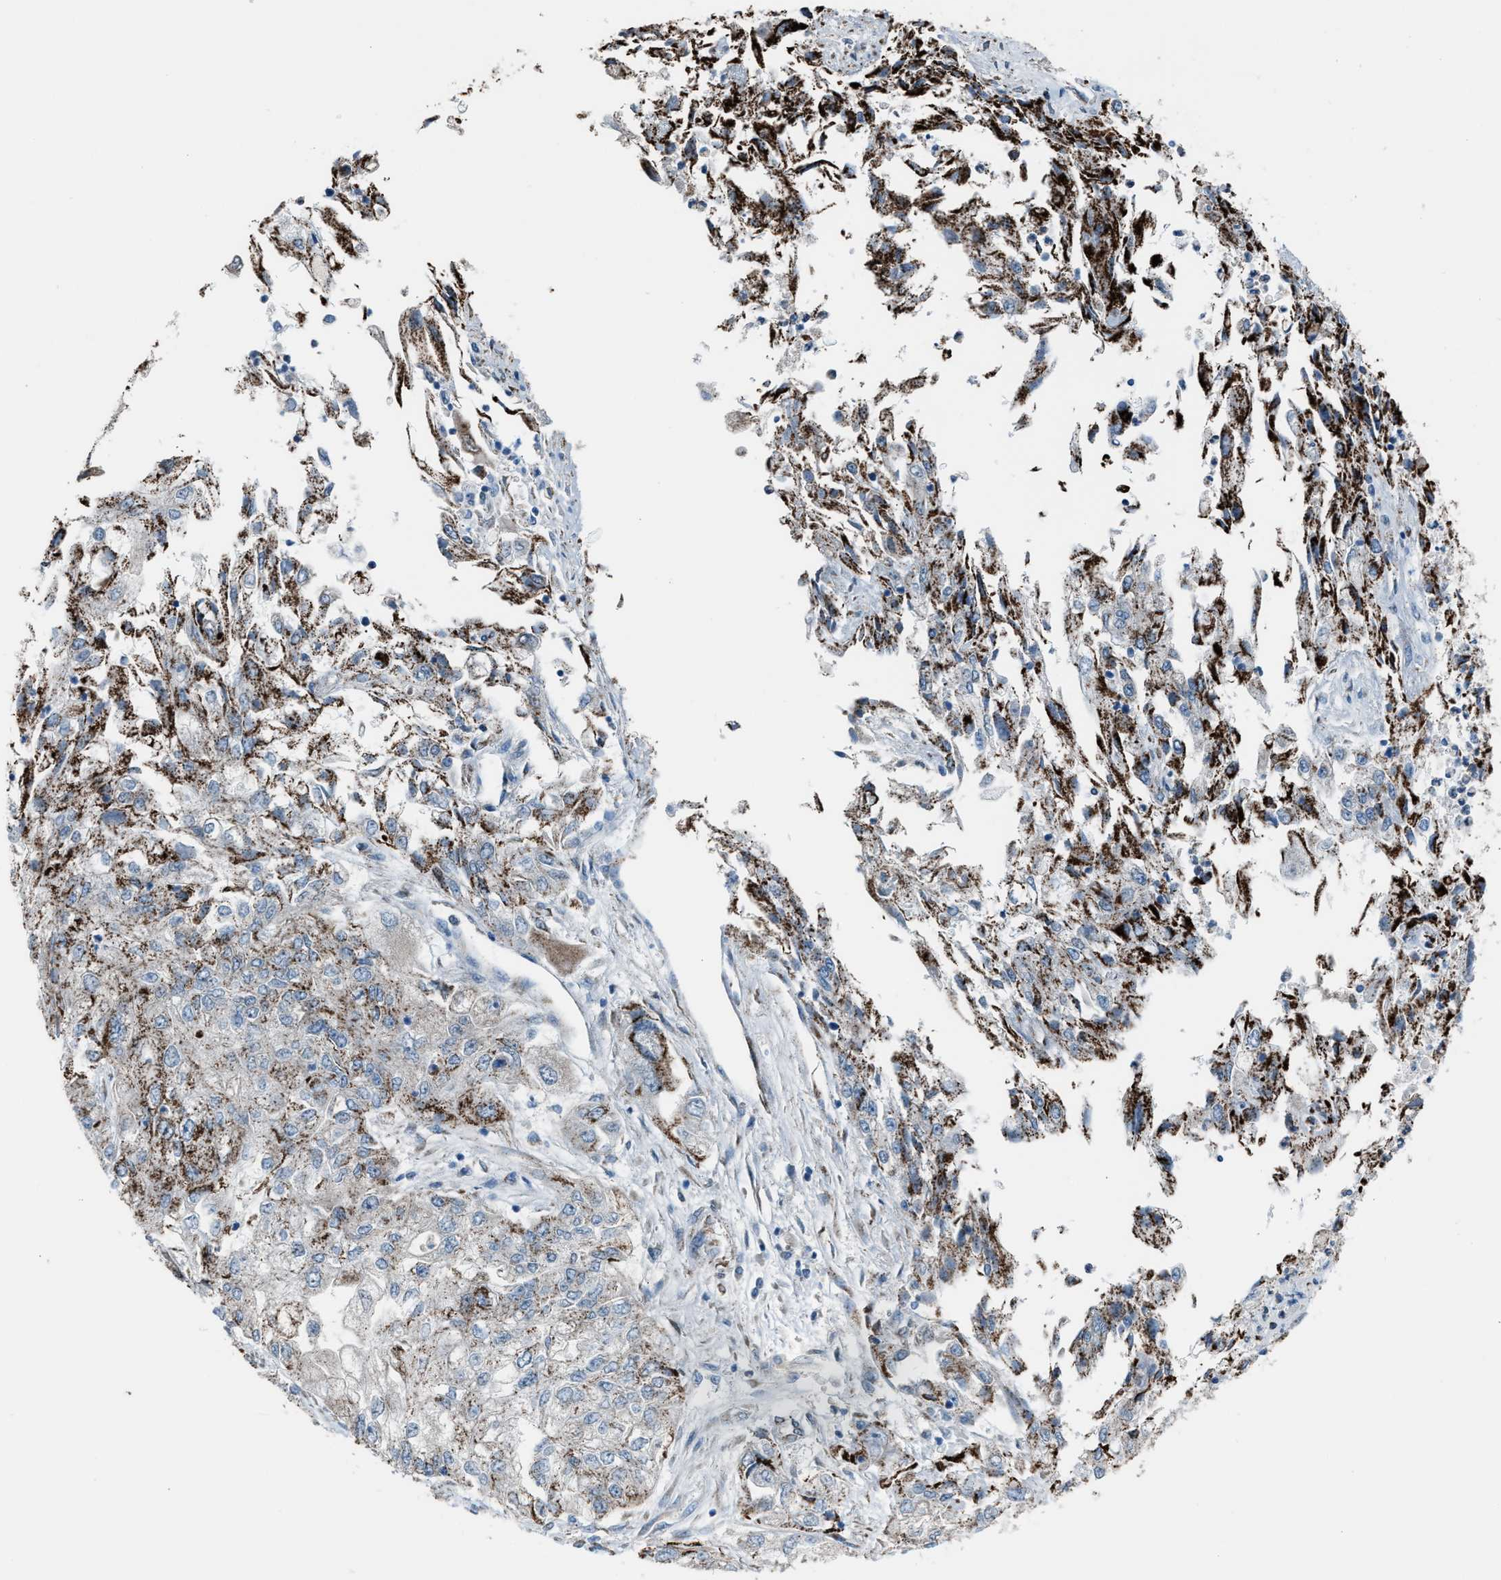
{"staining": {"intensity": "moderate", "quantity": "25%-75%", "location": "cytoplasmic/membranous"}, "tissue": "endometrial cancer", "cell_type": "Tumor cells", "image_type": "cancer", "snomed": [{"axis": "morphology", "description": "Adenocarcinoma, NOS"}, {"axis": "topography", "description": "Endometrium"}], "caption": "A brown stain shows moderate cytoplasmic/membranous staining of a protein in adenocarcinoma (endometrial) tumor cells. Nuclei are stained in blue.", "gene": "MDH2", "patient": {"sex": "female", "age": 49}}